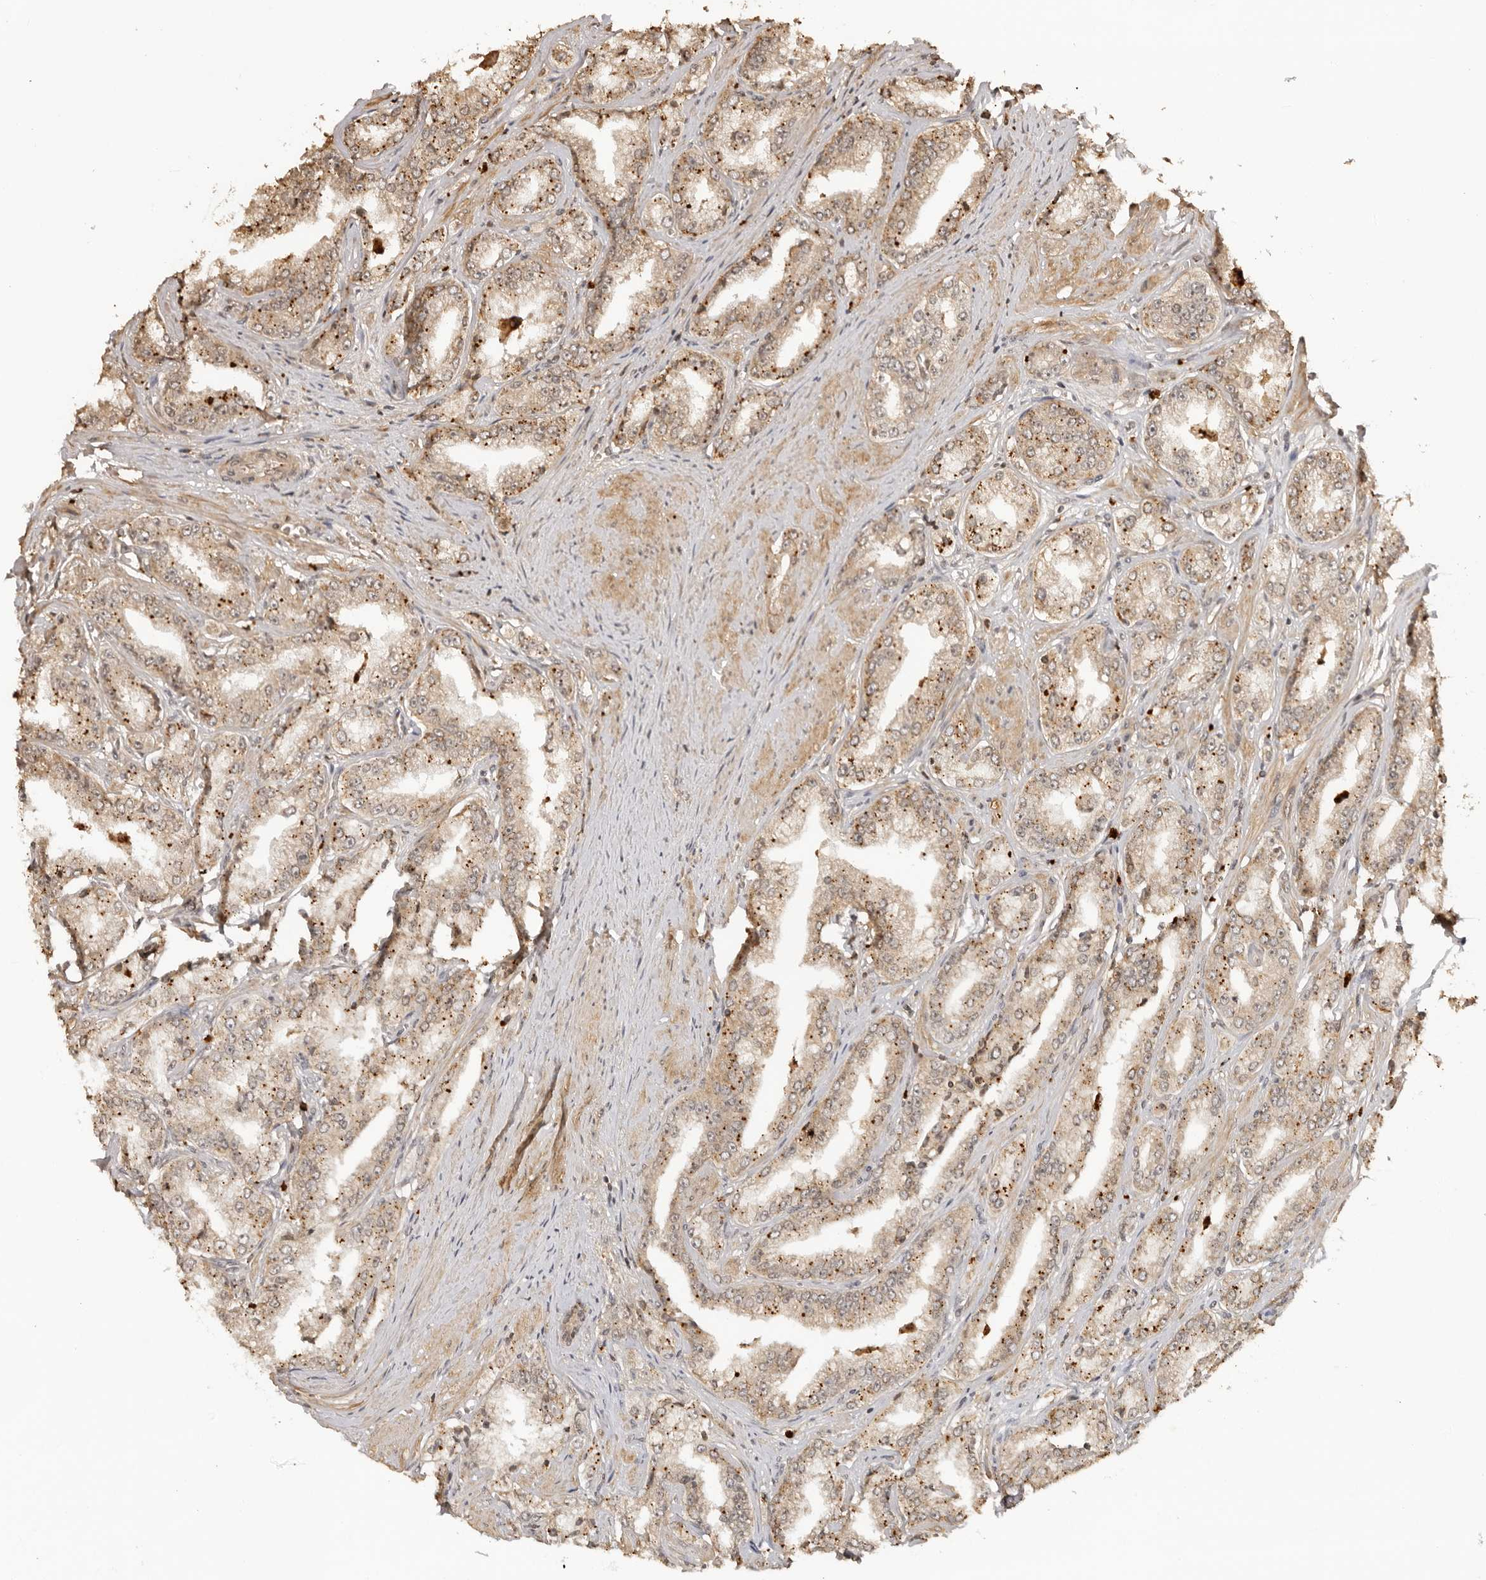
{"staining": {"intensity": "moderate", "quantity": ">75%", "location": "cytoplasmic/membranous"}, "tissue": "prostate cancer", "cell_type": "Tumor cells", "image_type": "cancer", "snomed": [{"axis": "morphology", "description": "Adenocarcinoma, High grade"}, {"axis": "topography", "description": "Prostate"}], "caption": "Prostate cancer tissue exhibits moderate cytoplasmic/membranous staining in about >75% of tumor cells, visualized by immunohistochemistry.", "gene": "IKBKE", "patient": {"sex": "male", "age": 71}}